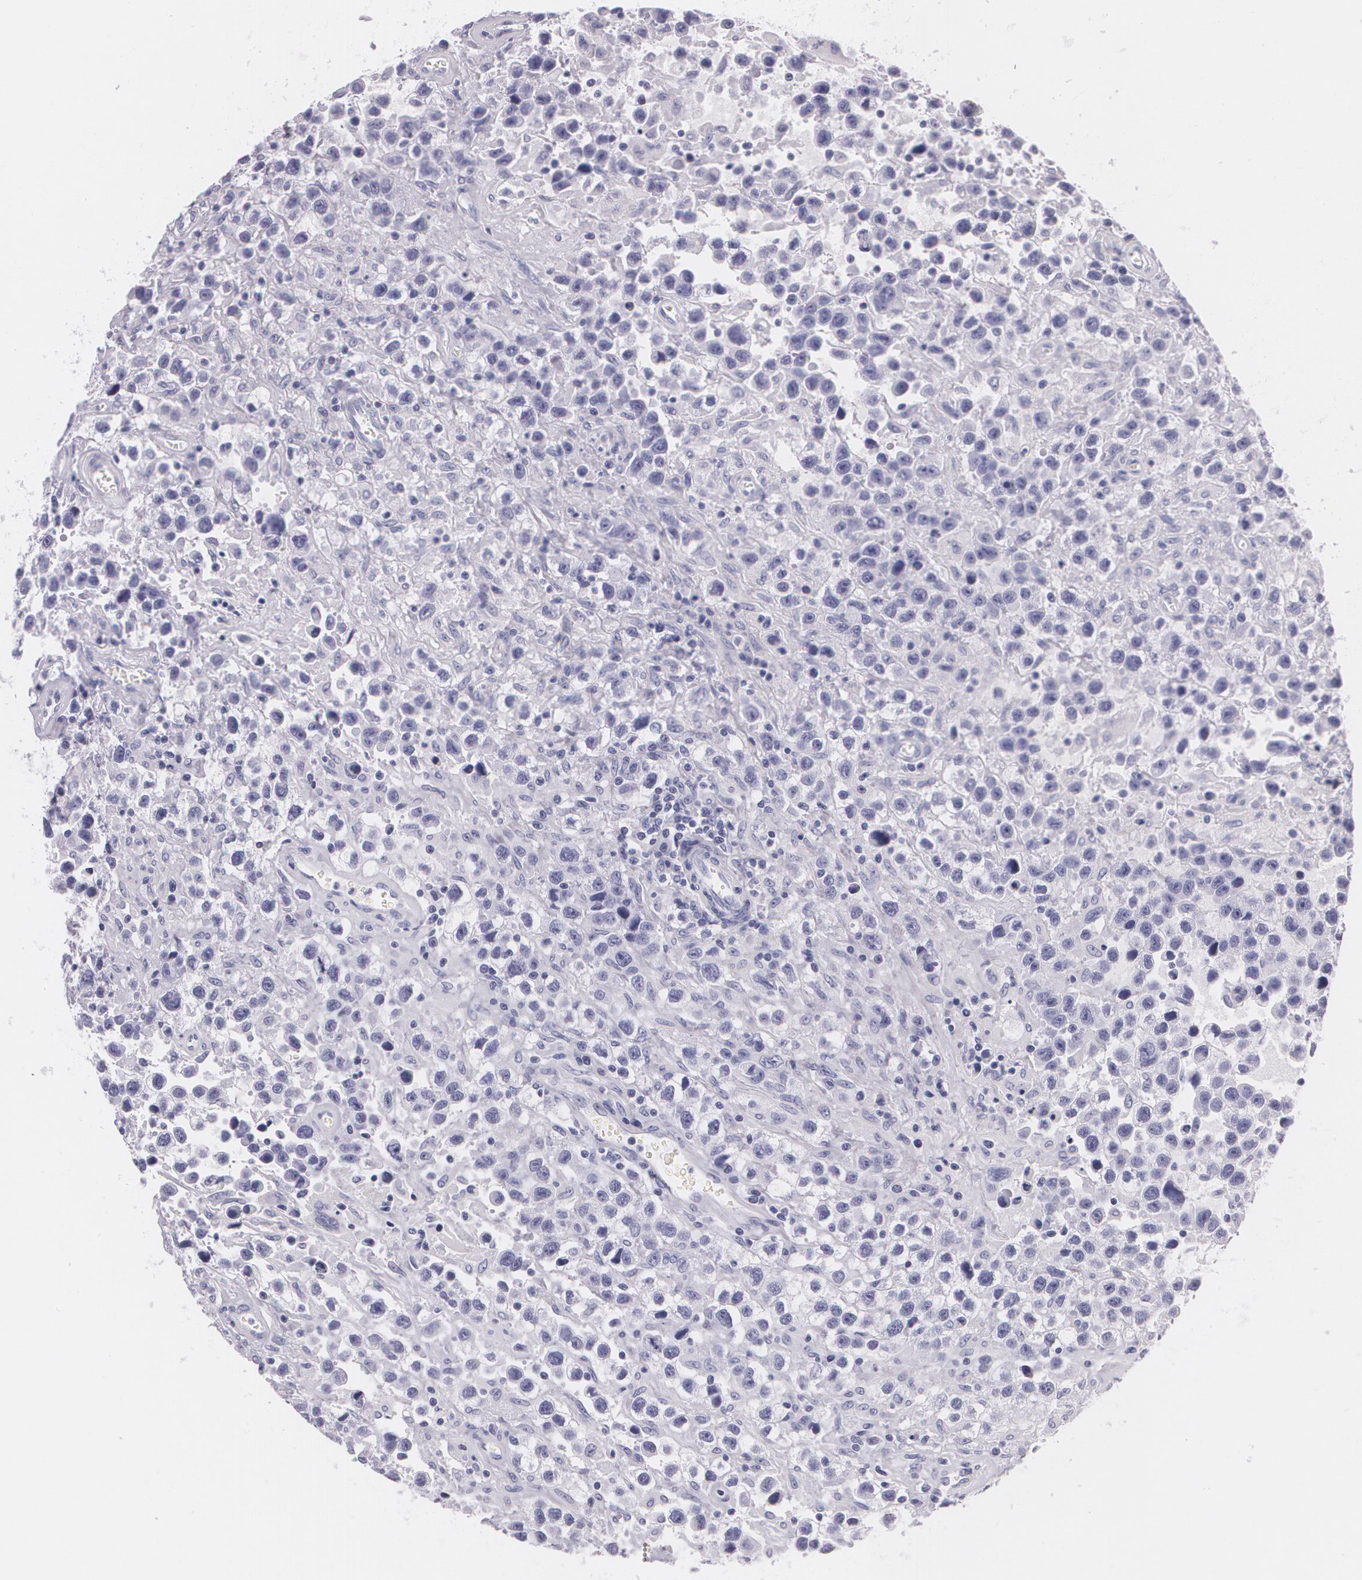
{"staining": {"intensity": "negative", "quantity": "none", "location": "none"}, "tissue": "testis cancer", "cell_type": "Tumor cells", "image_type": "cancer", "snomed": [{"axis": "morphology", "description": "Seminoma, NOS"}, {"axis": "topography", "description": "Testis"}], "caption": "High magnification brightfield microscopy of testis cancer stained with DAB (3,3'-diaminobenzidine) (brown) and counterstained with hematoxylin (blue): tumor cells show no significant staining.", "gene": "DLG4", "patient": {"sex": "male", "age": 43}}